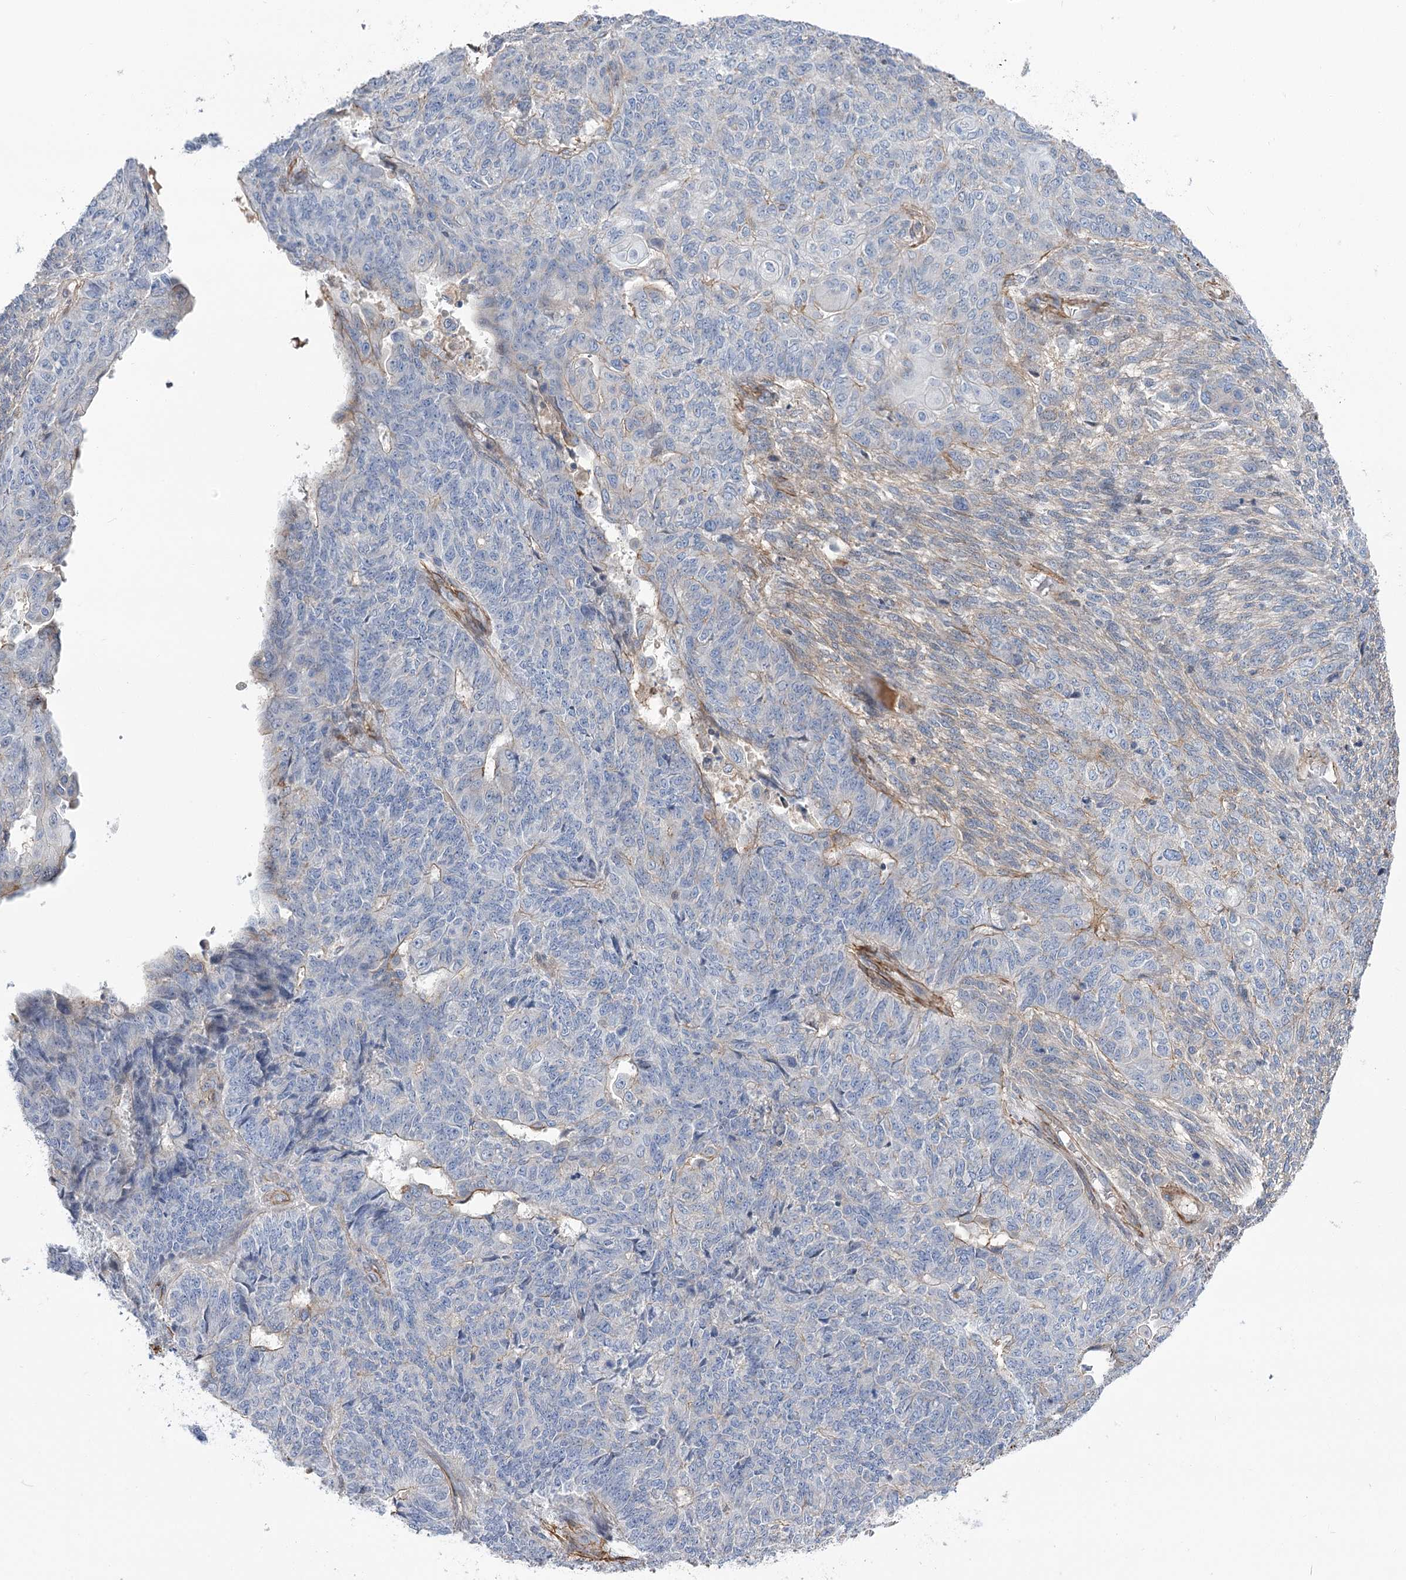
{"staining": {"intensity": "weak", "quantity": "<25%", "location": "cytoplasmic/membranous"}, "tissue": "endometrial cancer", "cell_type": "Tumor cells", "image_type": "cancer", "snomed": [{"axis": "morphology", "description": "Adenocarcinoma, NOS"}, {"axis": "topography", "description": "Endometrium"}], "caption": "Tumor cells are negative for protein expression in human endometrial cancer.", "gene": "WASHC3", "patient": {"sex": "female", "age": 32}}